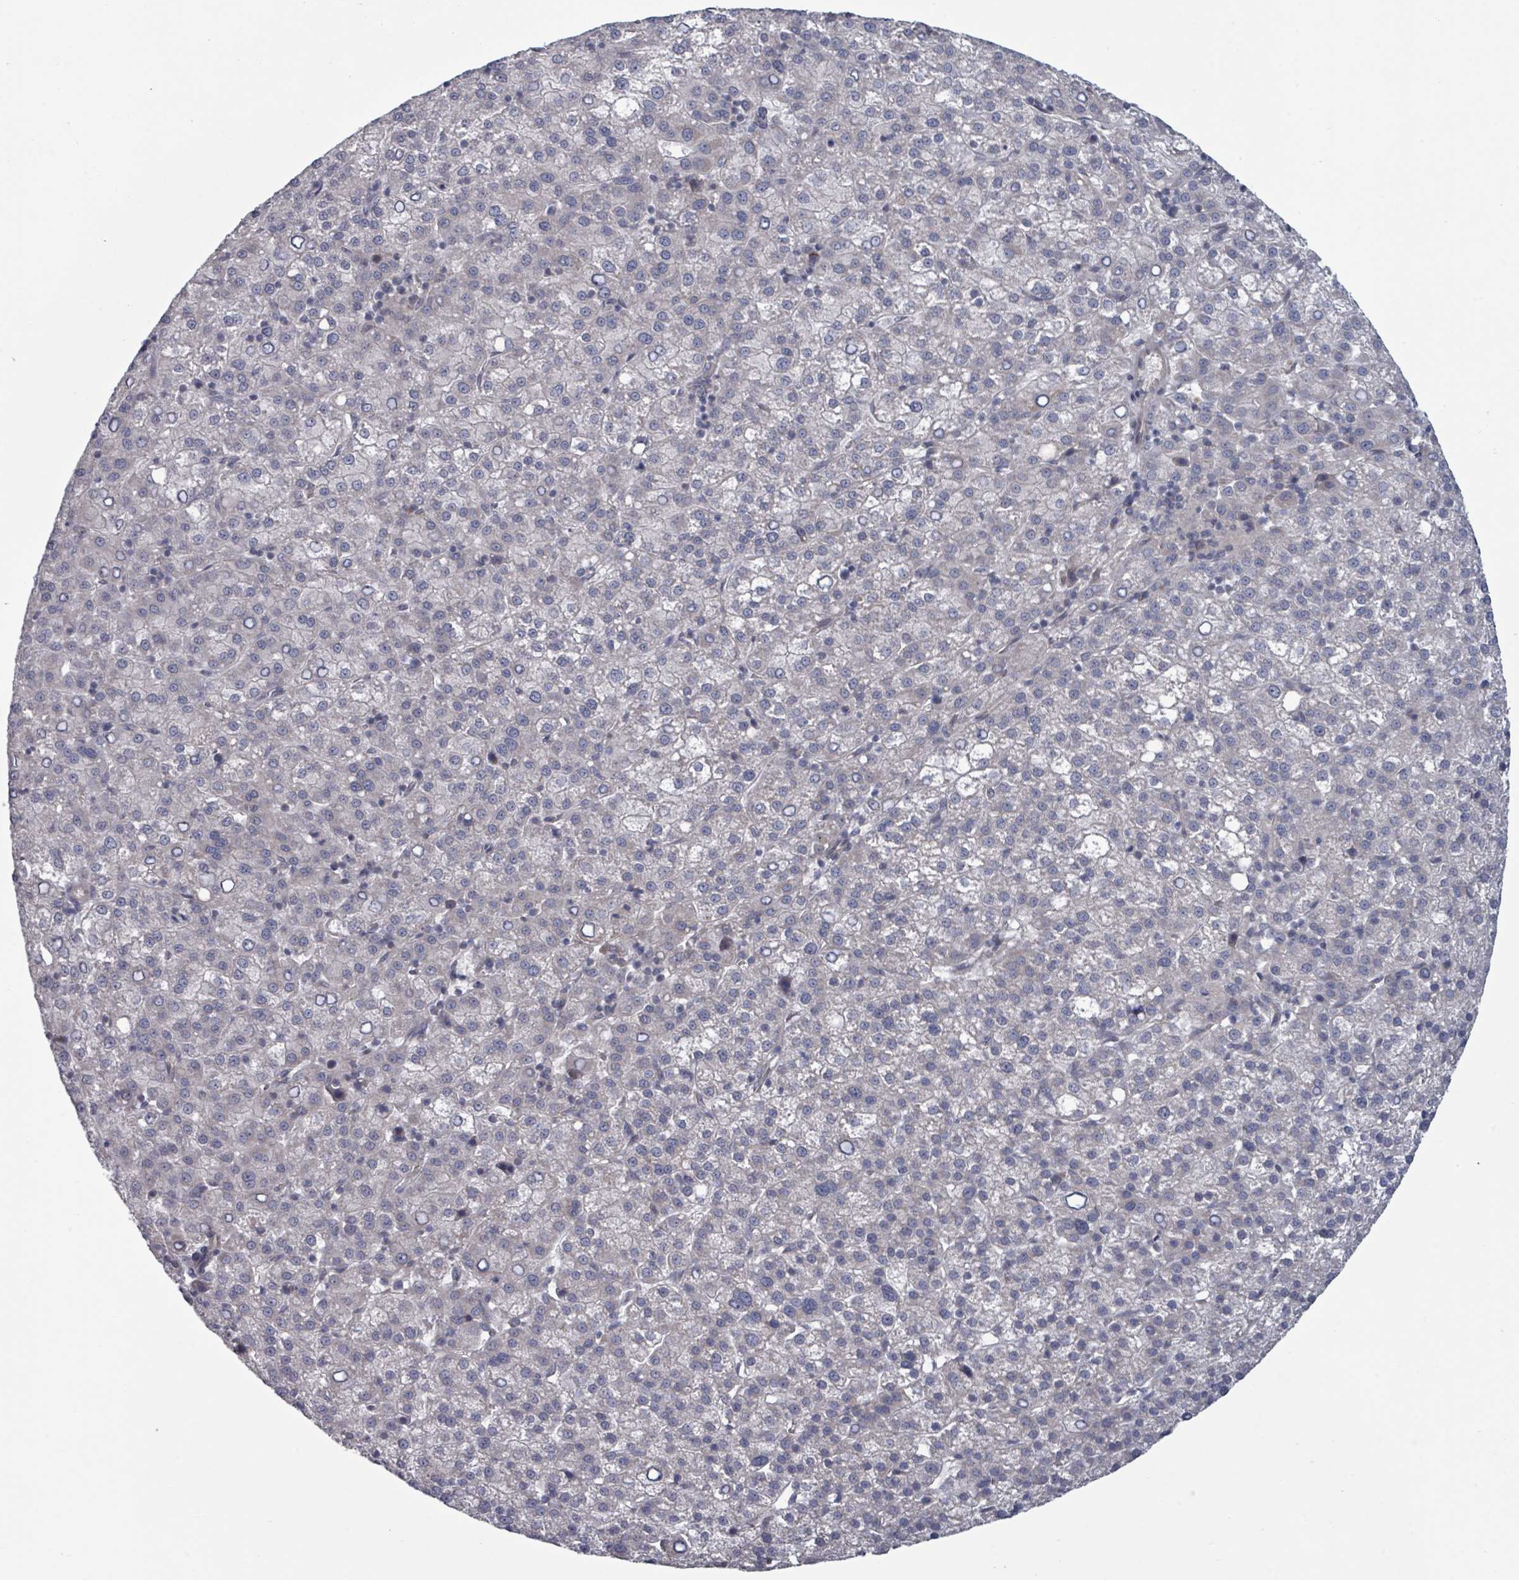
{"staining": {"intensity": "negative", "quantity": "none", "location": "none"}, "tissue": "liver cancer", "cell_type": "Tumor cells", "image_type": "cancer", "snomed": [{"axis": "morphology", "description": "Carcinoma, Hepatocellular, NOS"}, {"axis": "topography", "description": "Liver"}], "caption": "High magnification brightfield microscopy of liver hepatocellular carcinoma stained with DAB (brown) and counterstained with hematoxylin (blue): tumor cells show no significant staining.", "gene": "FKBP1A", "patient": {"sex": "female", "age": 58}}